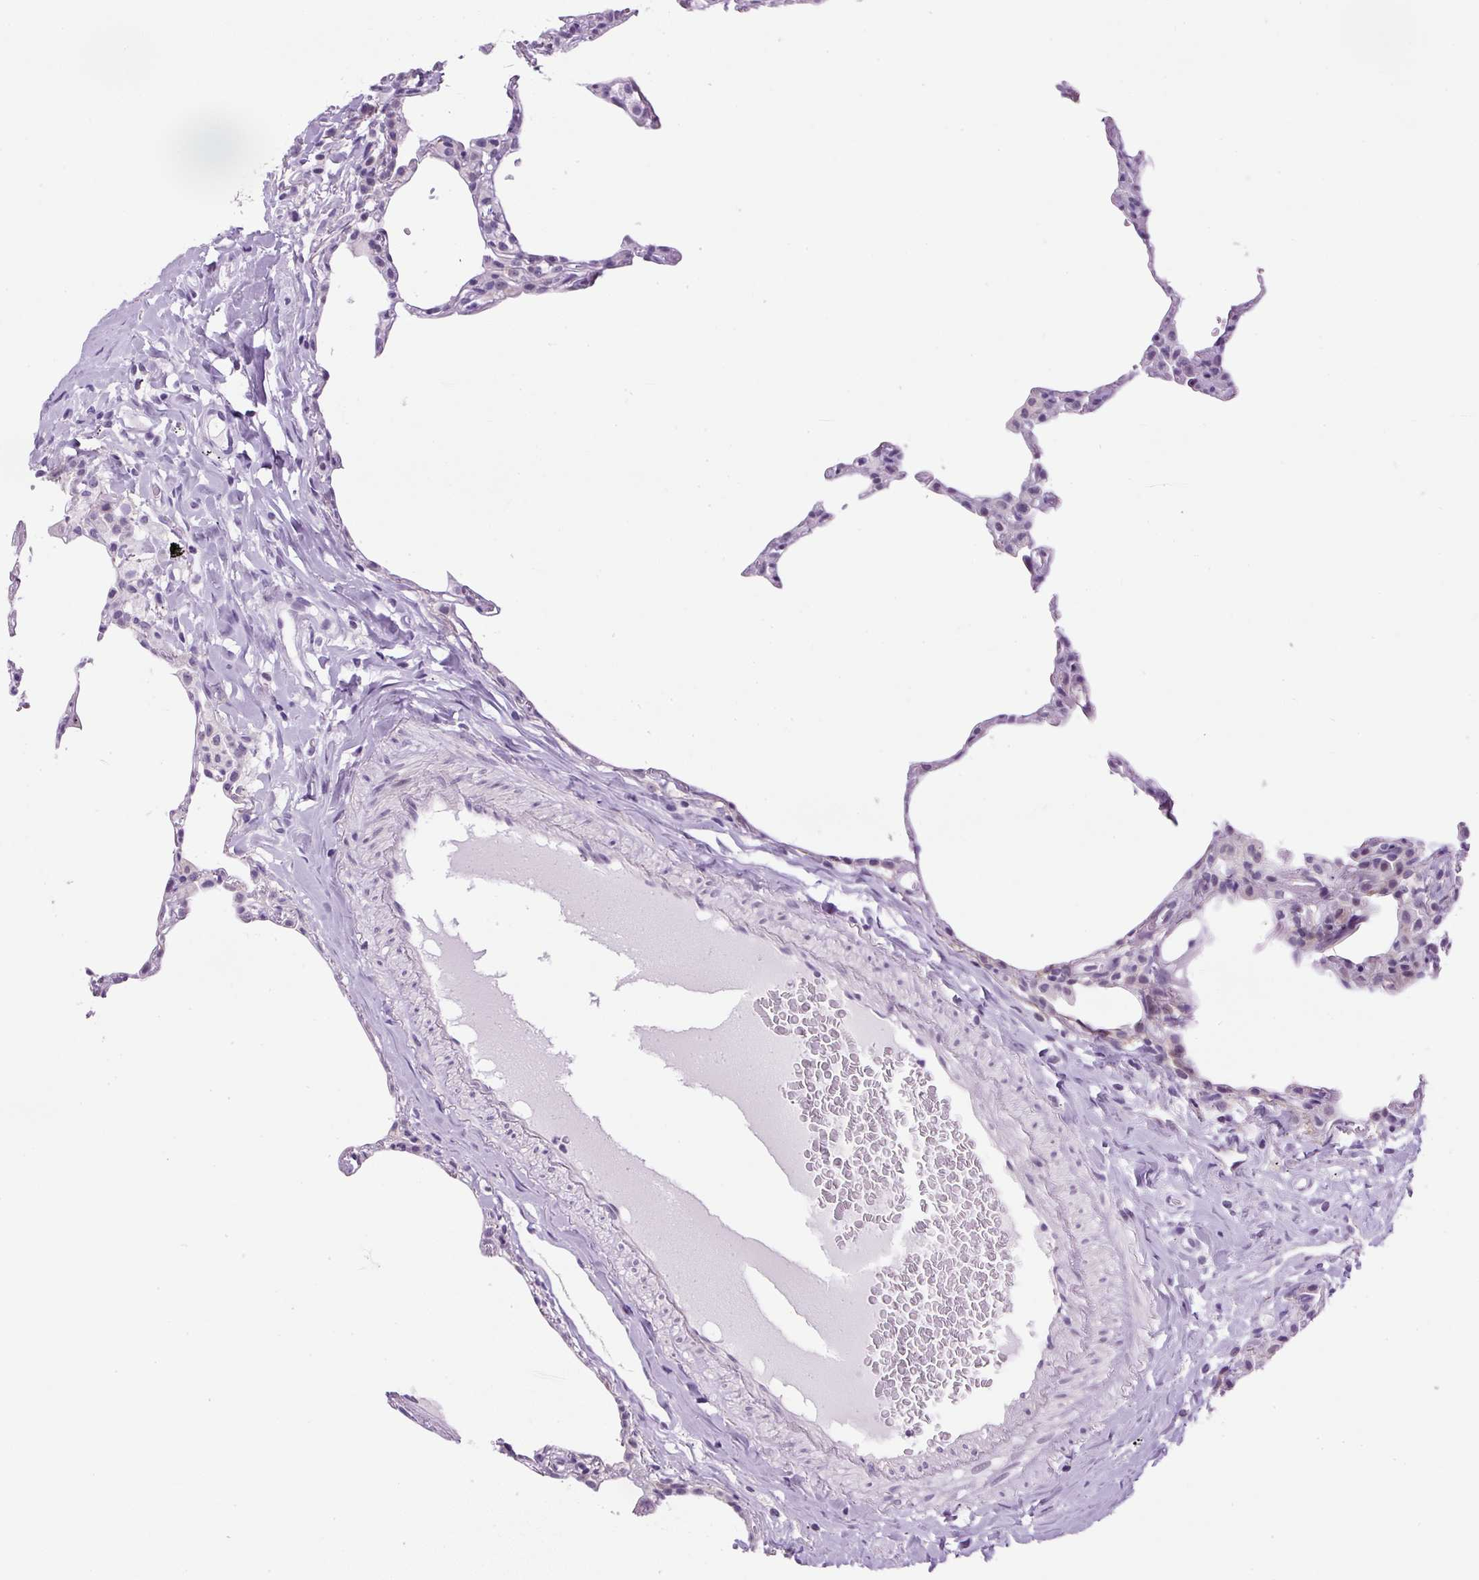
{"staining": {"intensity": "negative", "quantity": "none", "location": "none"}, "tissue": "lung", "cell_type": "Alveolar cells", "image_type": "normal", "snomed": [{"axis": "morphology", "description": "Normal tissue, NOS"}, {"axis": "topography", "description": "Lung"}], "caption": "Immunohistochemistry (IHC) image of benign lung stained for a protein (brown), which demonstrates no expression in alveolar cells. (DAB (3,3'-diaminobenzidine) IHC with hematoxylin counter stain).", "gene": "RHBDD2", "patient": {"sex": "female", "age": 57}}